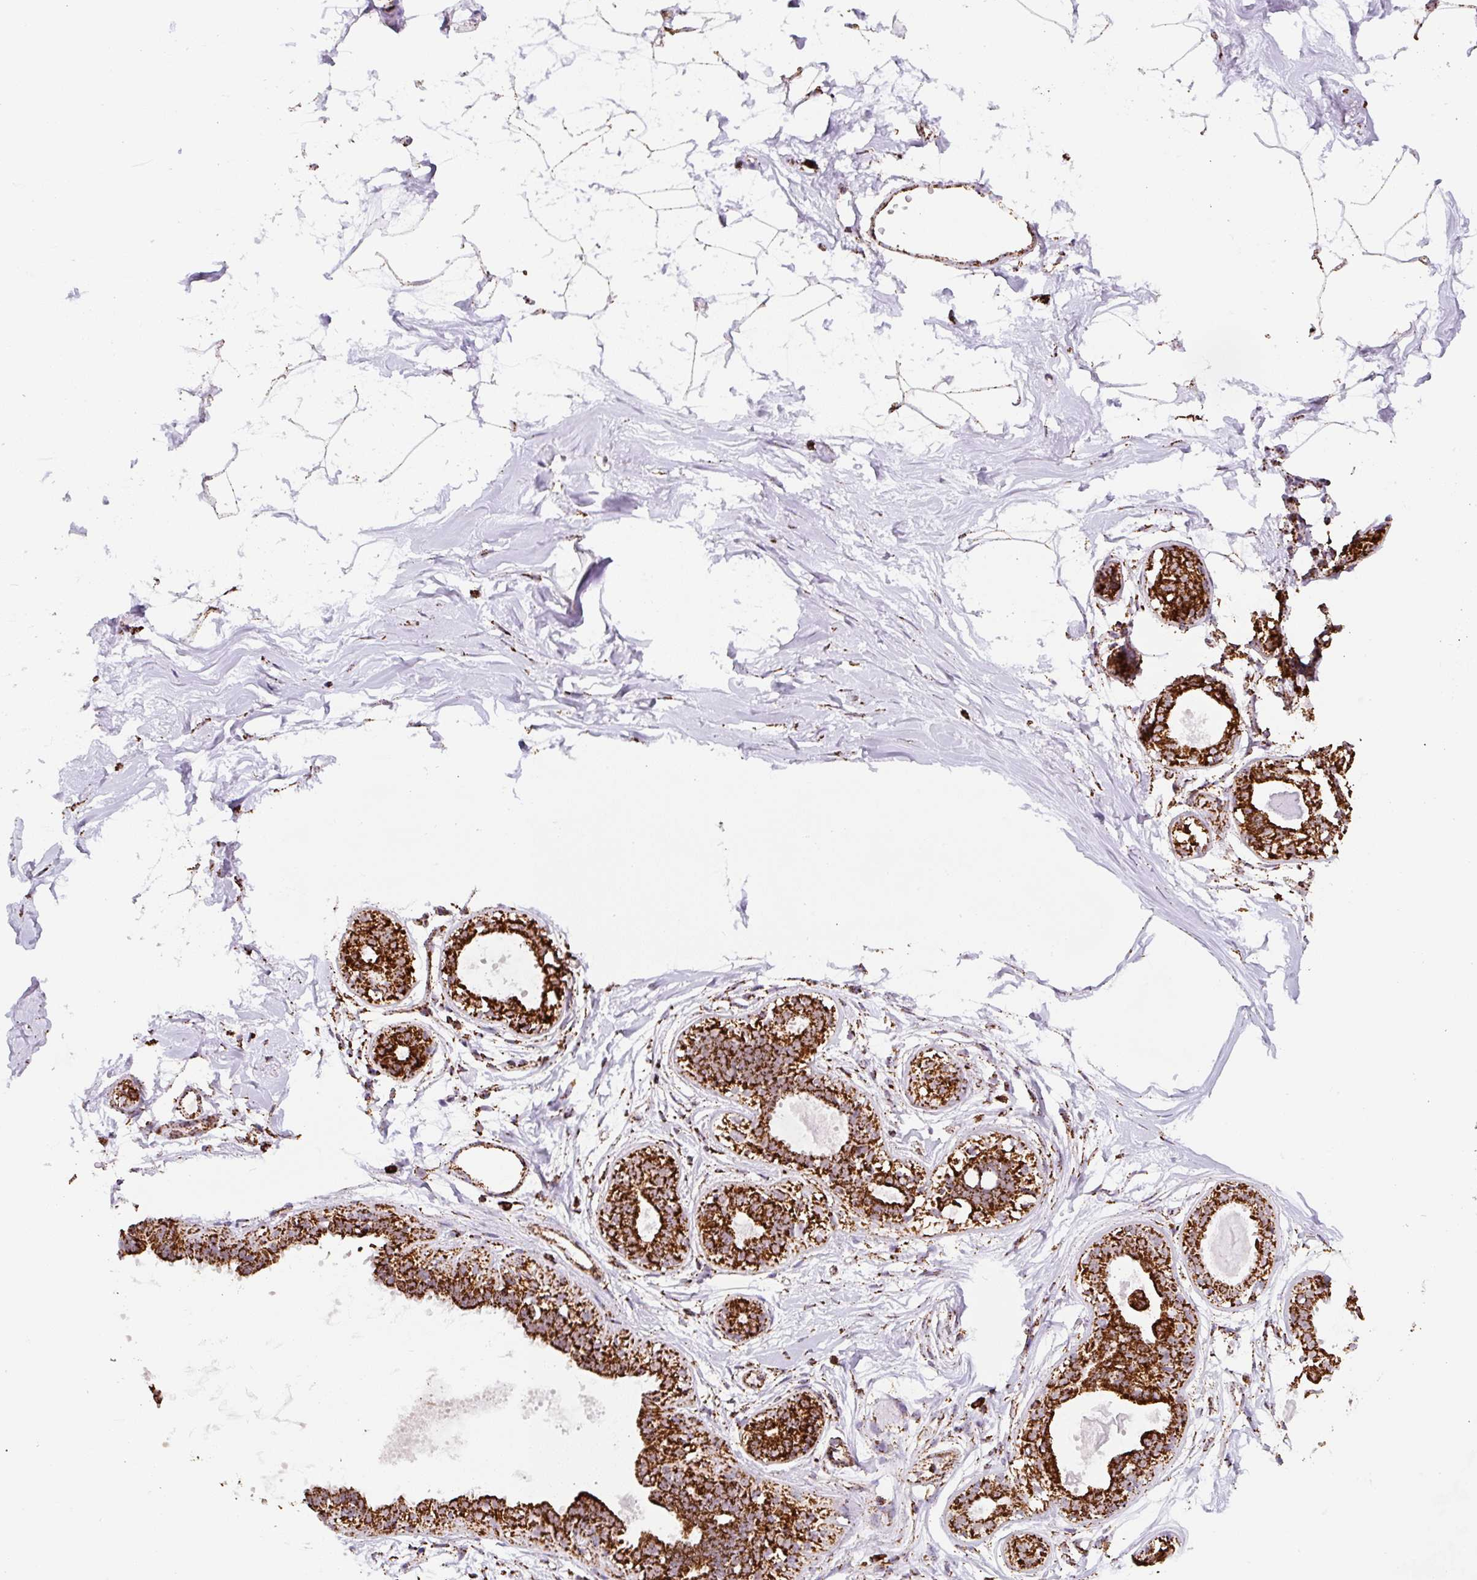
{"staining": {"intensity": "moderate", "quantity": "25%-75%", "location": "cytoplasmic/membranous"}, "tissue": "breast", "cell_type": "Adipocytes", "image_type": "normal", "snomed": [{"axis": "morphology", "description": "Normal tissue, NOS"}, {"axis": "topography", "description": "Breast"}], "caption": "Immunohistochemical staining of benign human breast displays 25%-75% levels of moderate cytoplasmic/membranous protein positivity in approximately 25%-75% of adipocytes.", "gene": "ATP5F1A", "patient": {"sex": "female", "age": 45}}